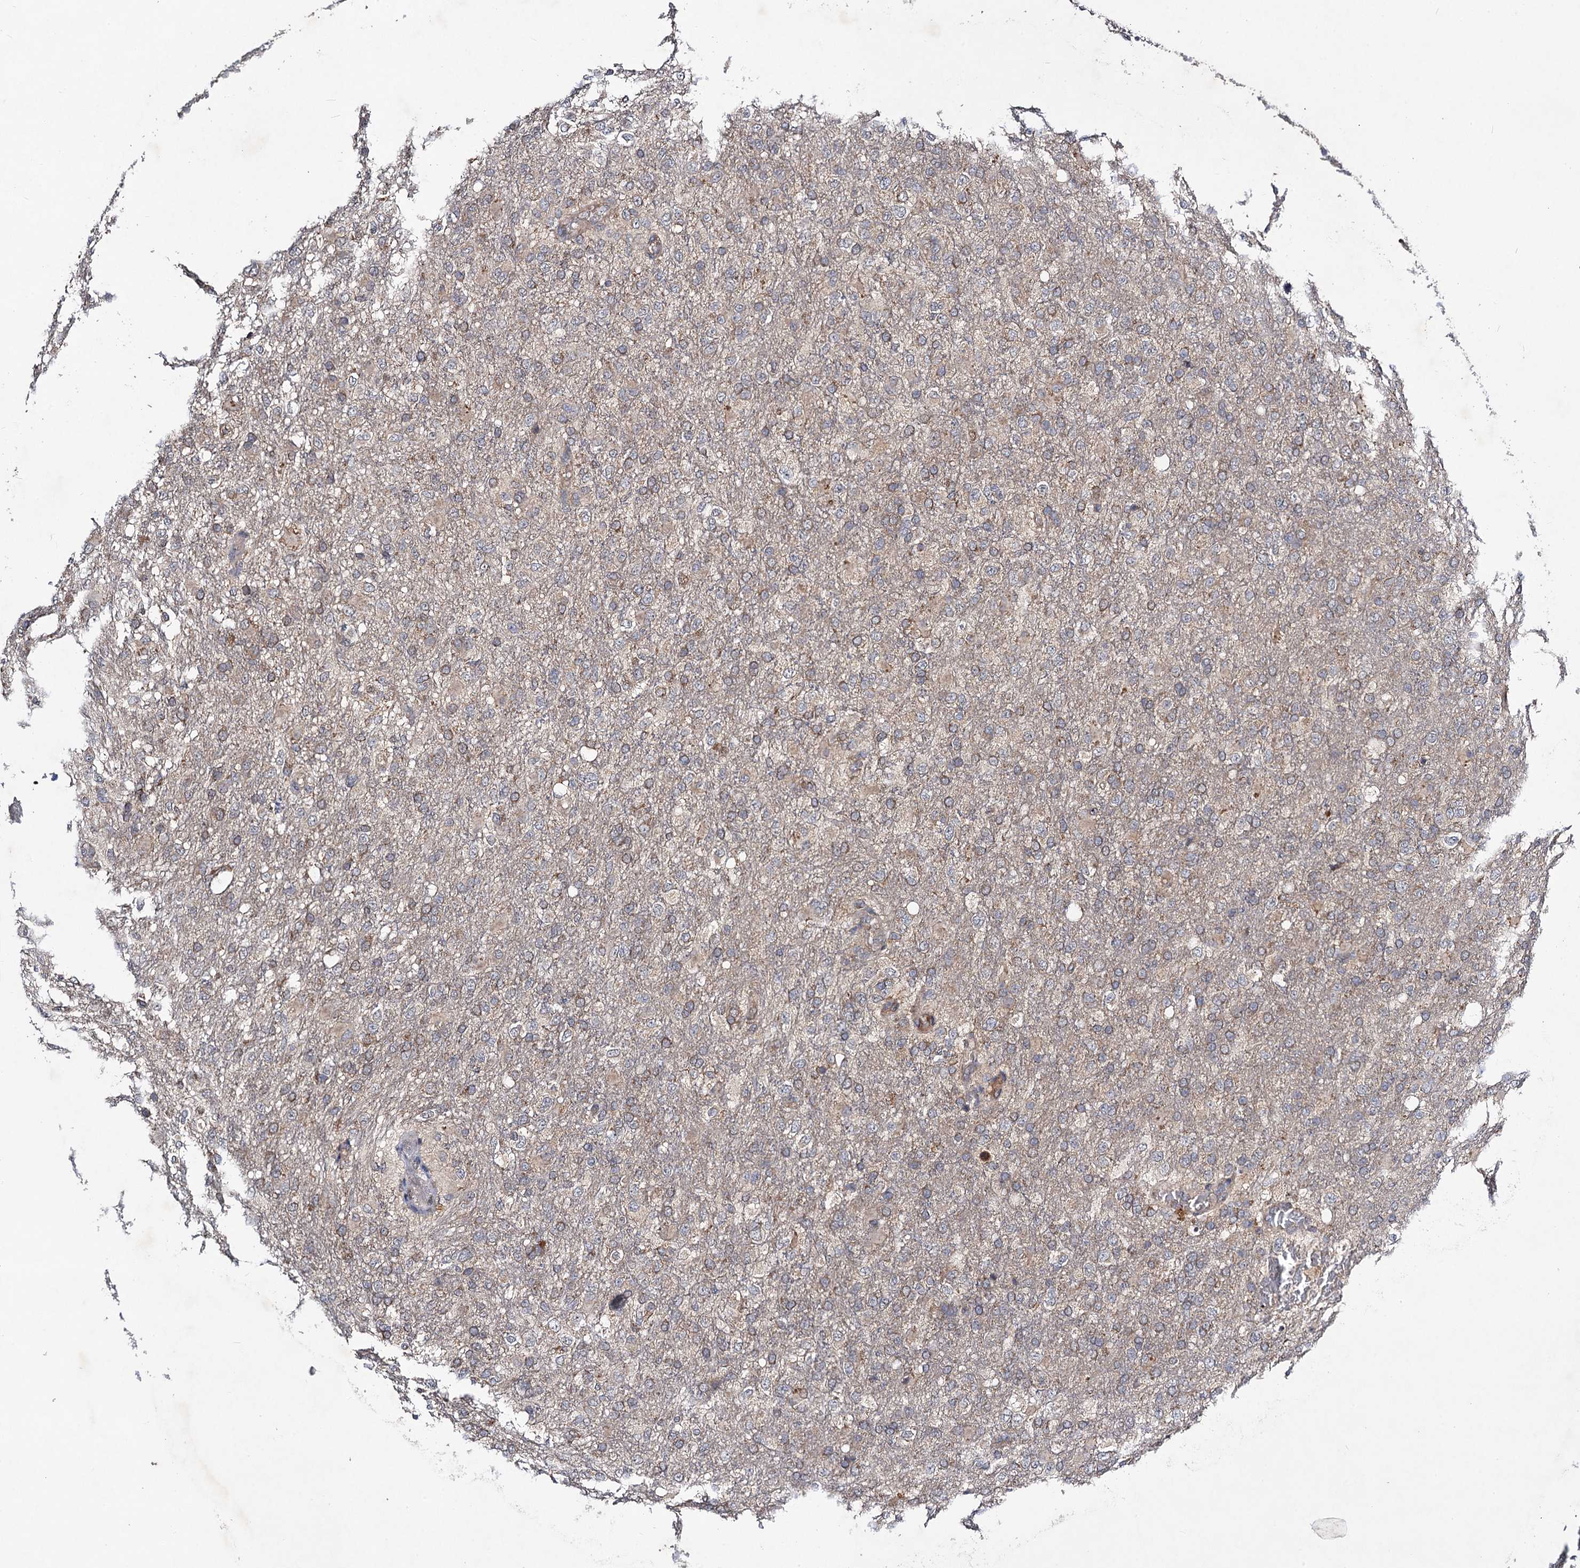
{"staining": {"intensity": "weak", "quantity": "<25%", "location": "cytoplasmic/membranous"}, "tissue": "glioma", "cell_type": "Tumor cells", "image_type": "cancer", "snomed": [{"axis": "morphology", "description": "Glioma, malignant, High grade"}, {"axis": "topography", "description": "Brain"}], "caption": "This photomicrograph is of high-grade glioma (malignant) stained with IHC to label a protein in brown with the nuclei are counter-stained blue. There is no positivity in tumor cells.", "gene": "VPS37D", "patient": {"sex": "female", "age": 74}}